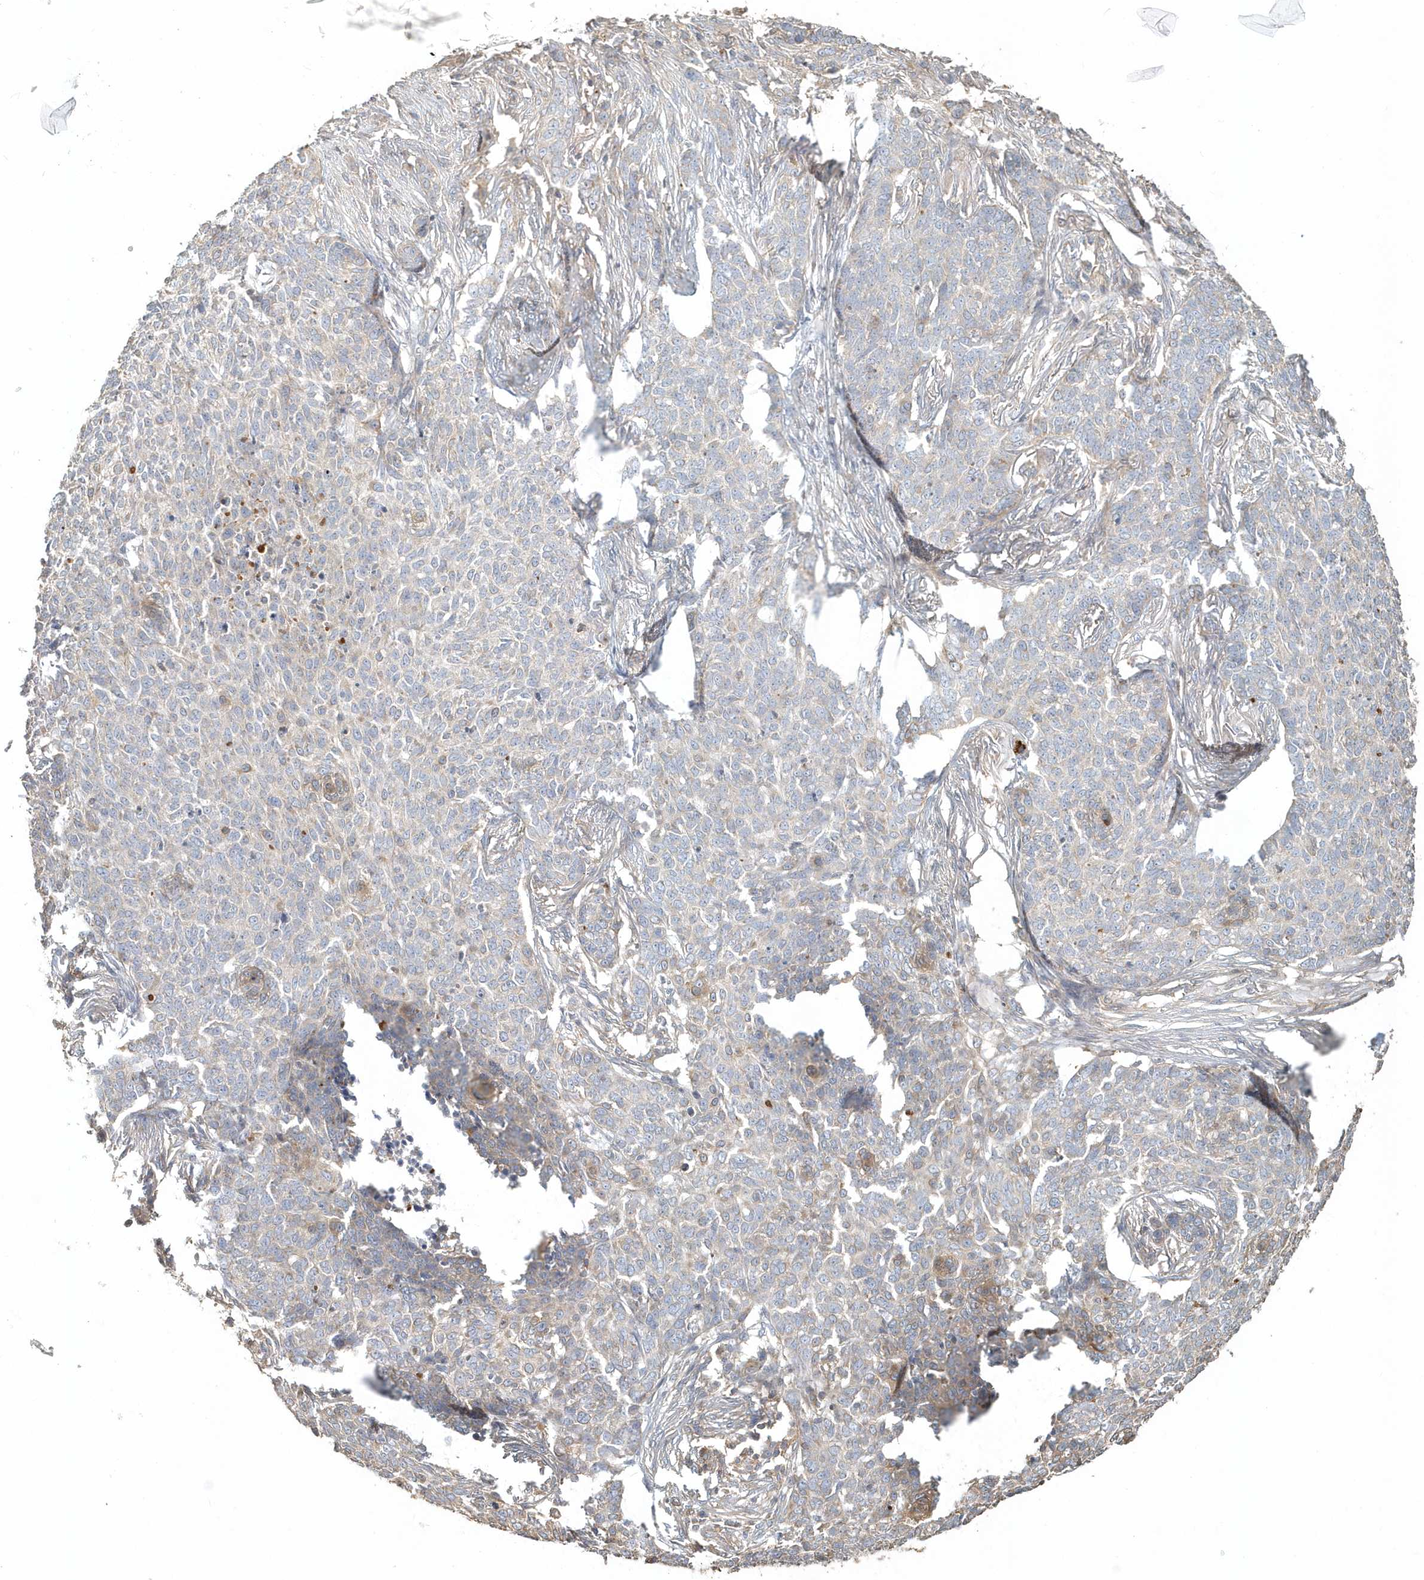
{"staining": {"intensity": "negative", "quantity": "none", "location": "none"}, "tissue": "skin cancer", "cell_type": "Tumor cells", "image_type": "cancer", "snomed": [{"axis": "morphology", "description": "Basal cell carcinoma"}, {"axis": "topography", "description": "Skin"}], "caption": "Skin cancer (basal cell carcinoma) was stained to show a protein in brown. There is no significant expression in tumor cells. (Immunohistochemistry (ihc), brightfield microscopy, high magnification).", "gene": "MMRN1", "patient": {"sex": "male", "age": 85}}